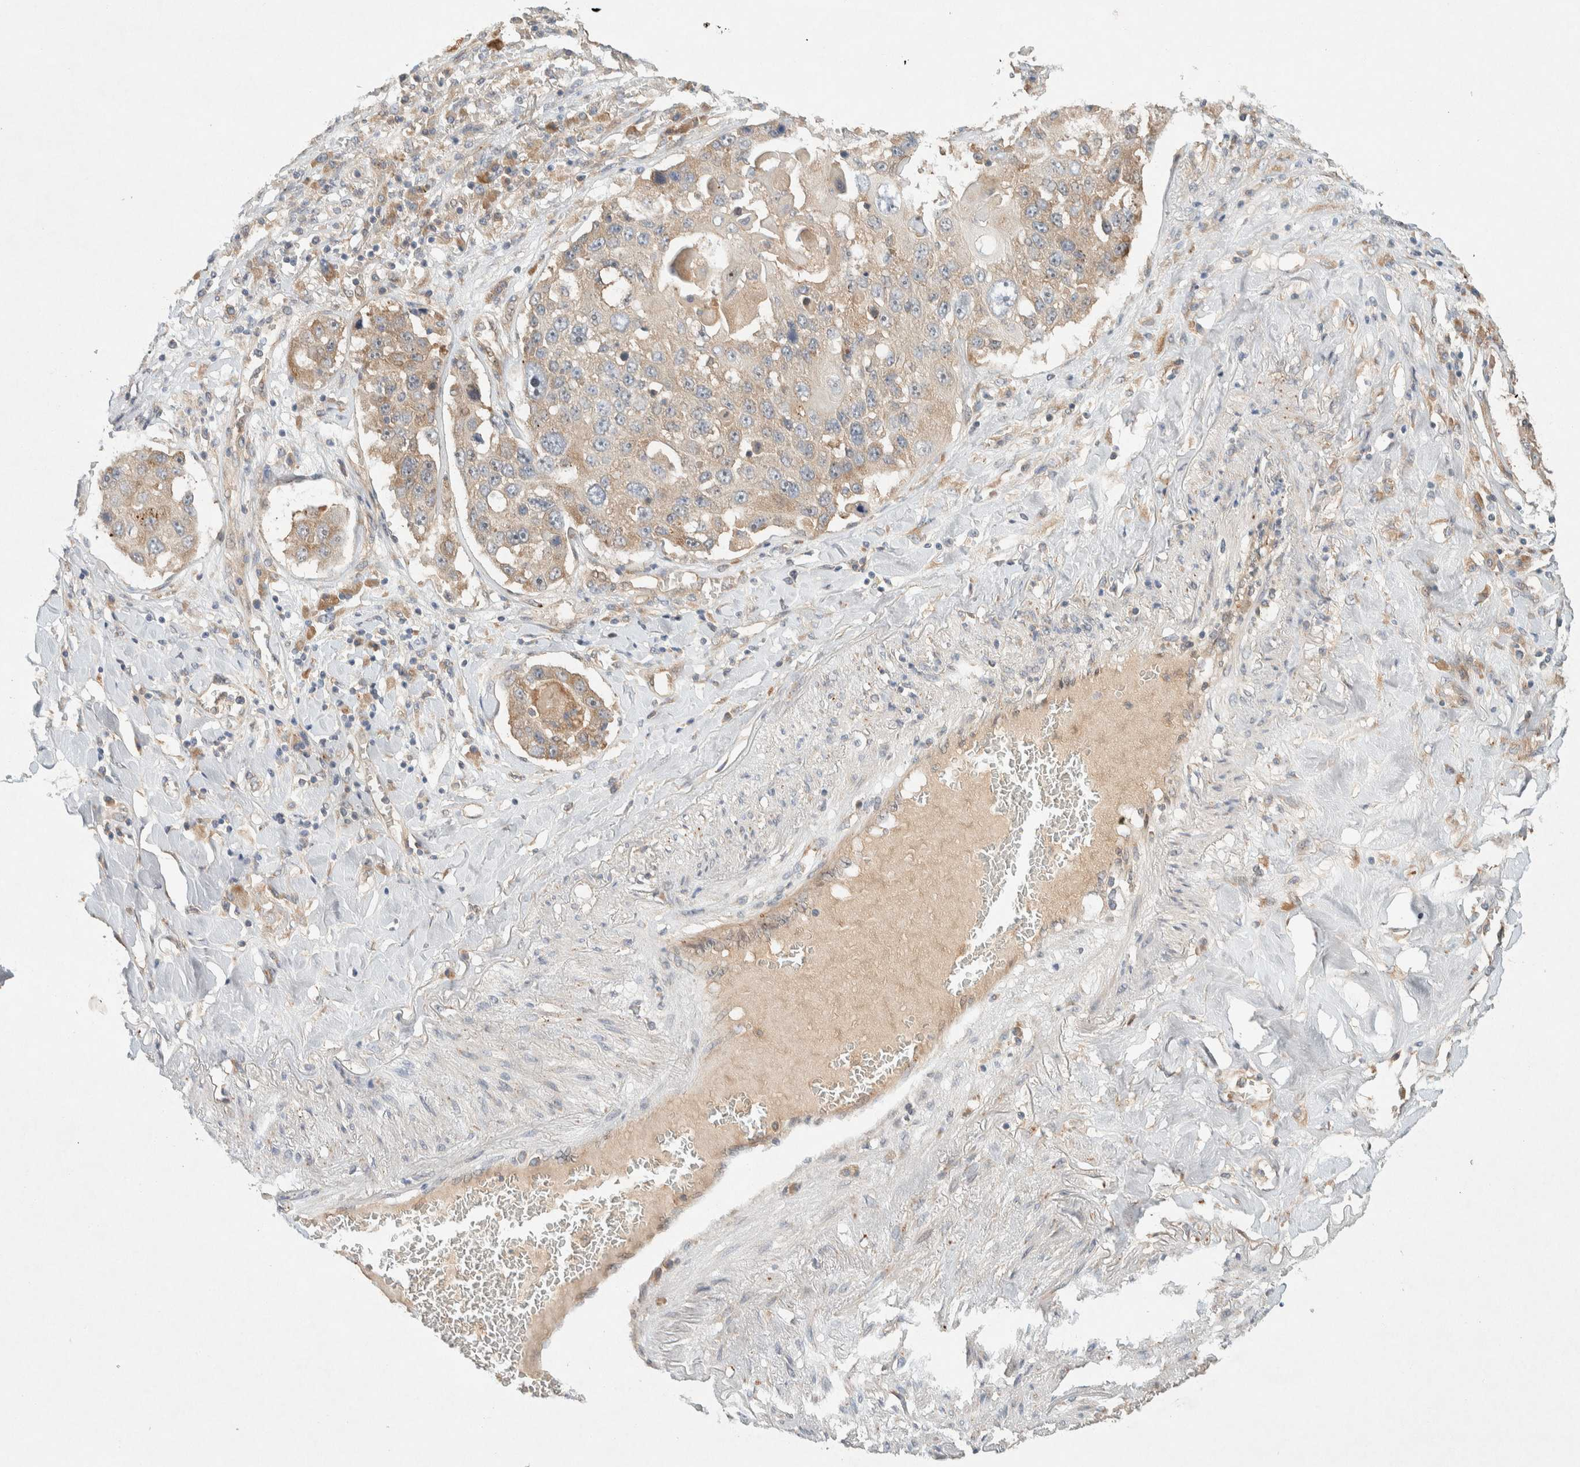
{"staining": {"intensity": "weak", "quantity": ">75%", "location": "cytoplasmic/membranous"}, "tissue": "lung cancer", "cell_type": "Tumor cells", "image_type": "cancer", "snomed": [{"axis": "morphology", "description": "Squamous cell carcinoma, NOS"}, {"axis": "topography", "description": "Lung"}], "caption": "A brown stain shows weak cytoplasmic/membranous expression of a protein in lung cancer tumor cells.", "gene": "PXK", "patient": {"sex": "male", "age": 61}}